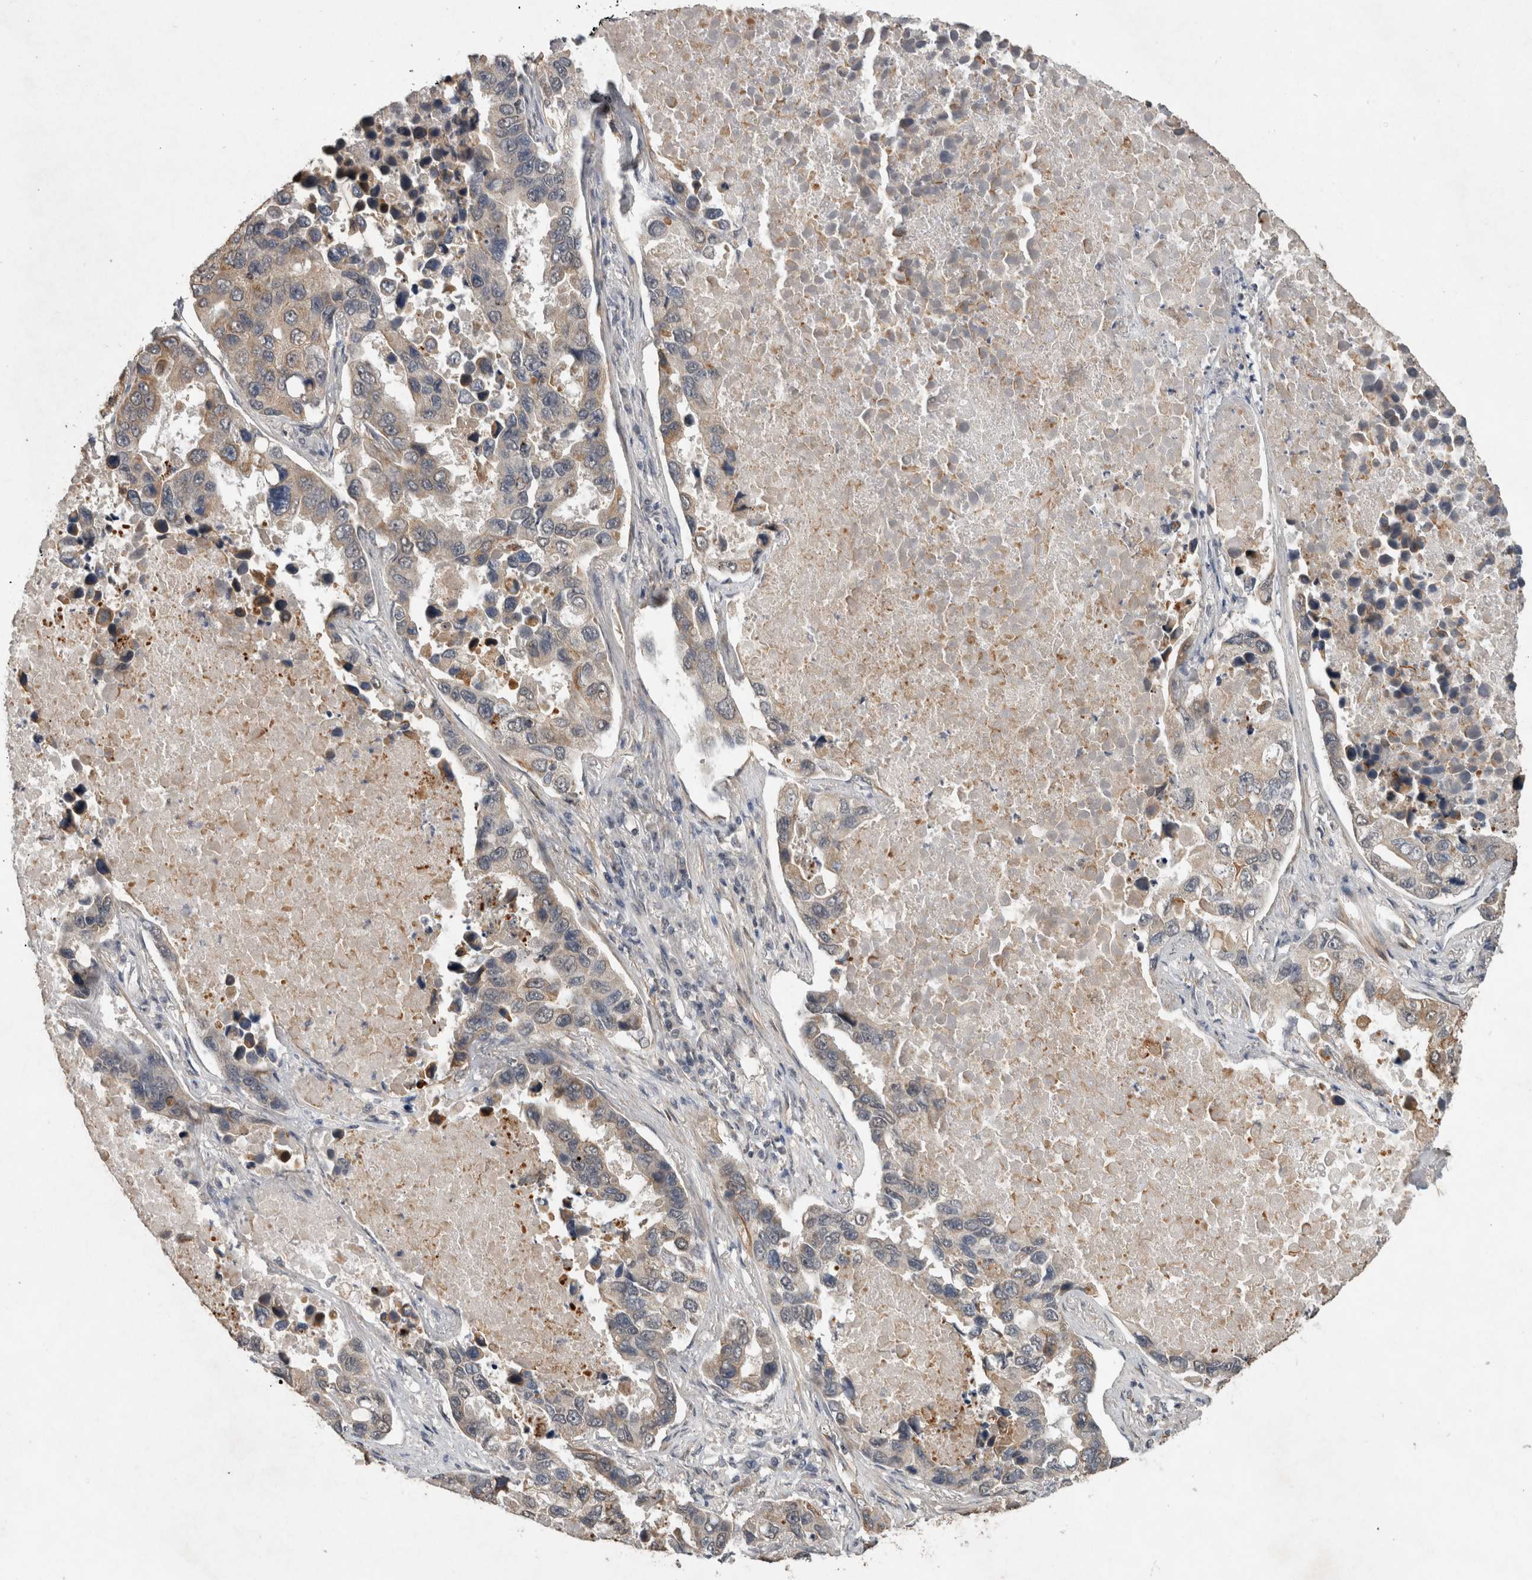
{"staining": {"intensity": "moderate", "quantity": "<25%", "location": "cytoplasmic/membranous"}, "tissue": "lung cancer", "cell_type": "Tumor cells", "image_type": "cancer", "snomed": [{"axis": "morphology", "description": "Adenocarcinoma, NOS"}, {"axis": "topography", "description": "Lung"}], "caption": "Protein staining displays moderate cytoplasmic/membranous staining in approximately <25% of tumor cells in lung cancer.", "gene": "RHPN1", "patient": {"sex": "male", "age": 64}}